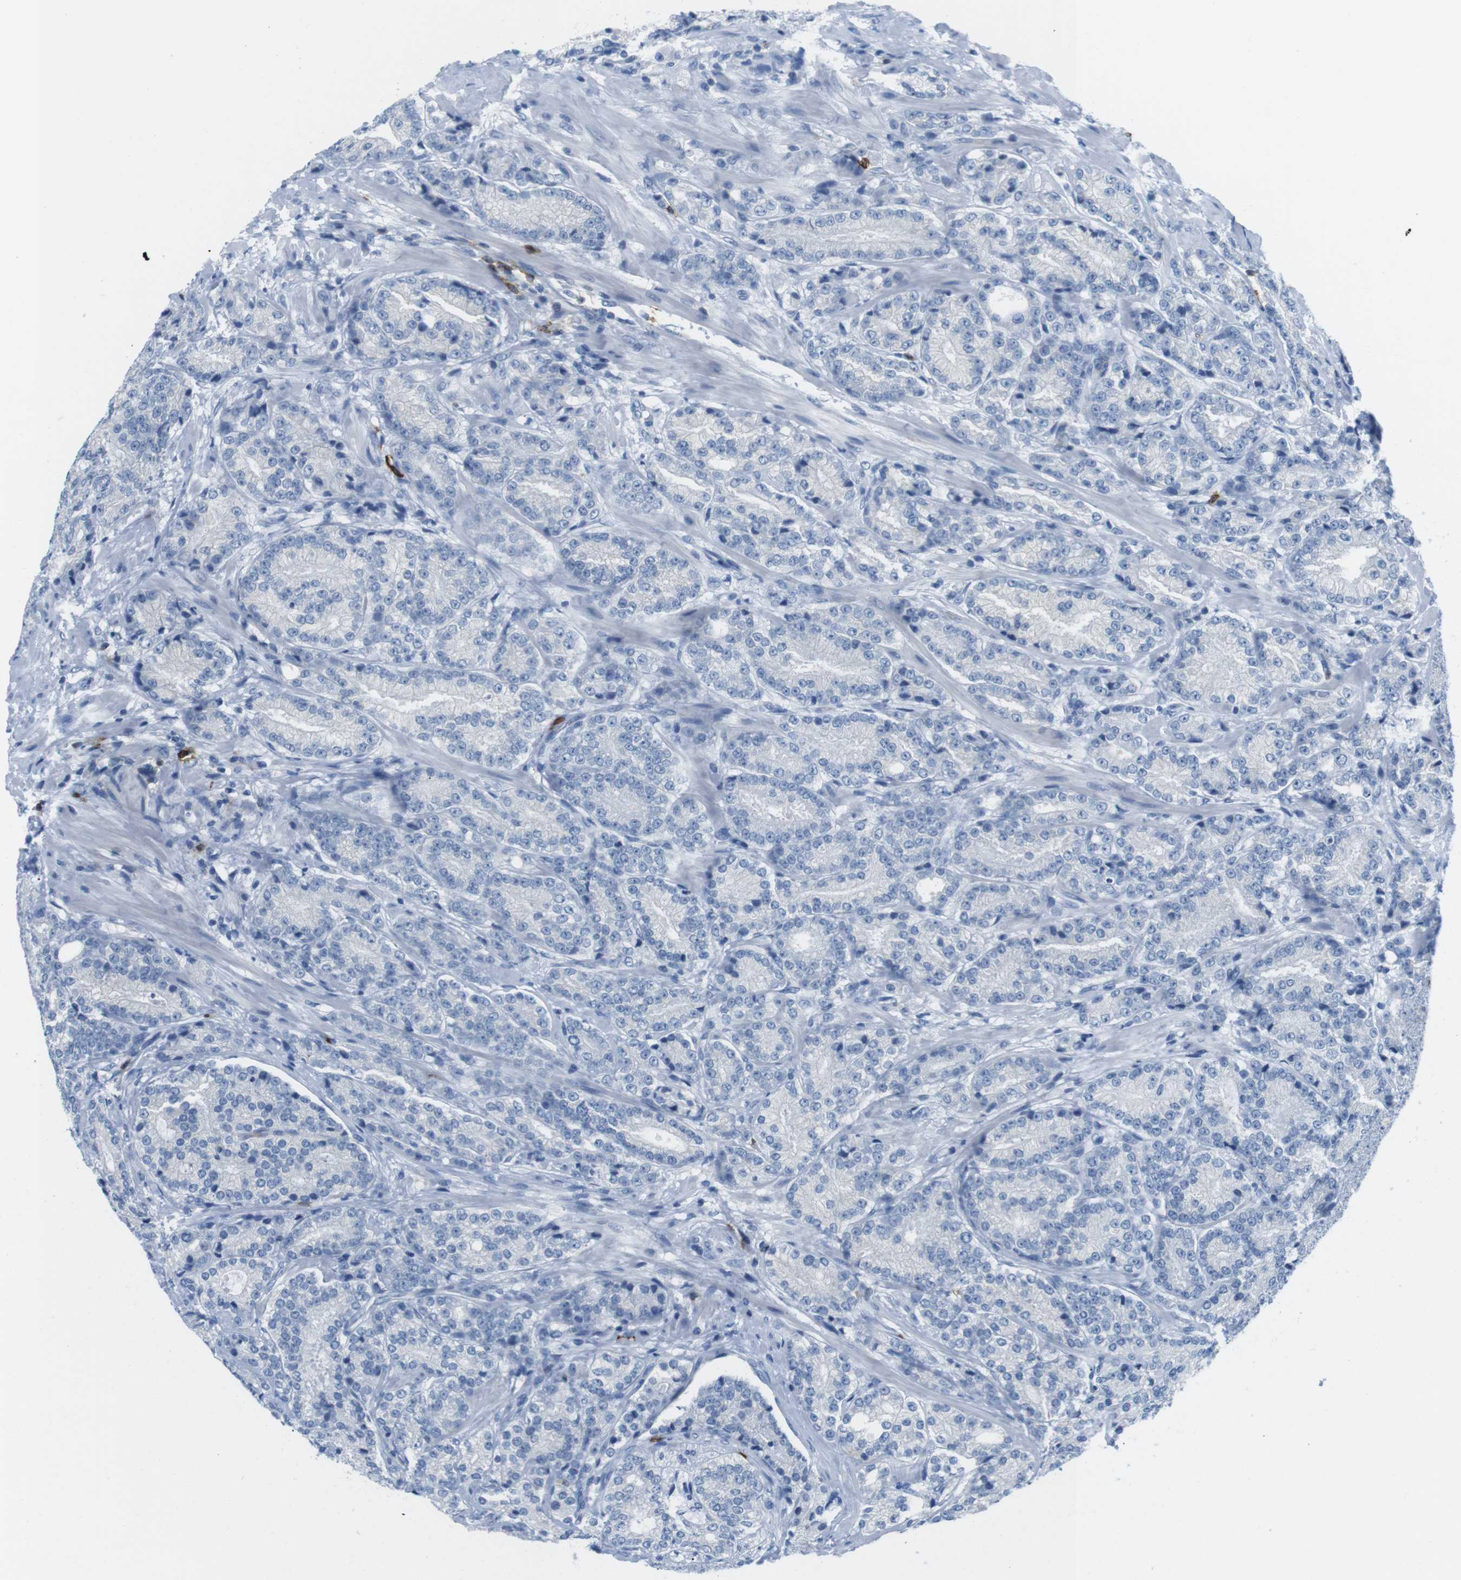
{"staining": {"intensity": "negative", "quantity": "none", "location": "none"}, "tissue": "prostate cancer", "cell_type": "Tumor cells", "image_type": "cancer", "snomed": [{"axis": "morphology", "description": "Adenocarcinoma, High grade"}, {"axis": "topography", "description": "Prostate"}], "caption": "There is no significant expression in tumor cells of prostate adenocarcinoma (high-grade).", "gene": "TNFRSF4", "patient": {"sex": "male", "age": 61}}